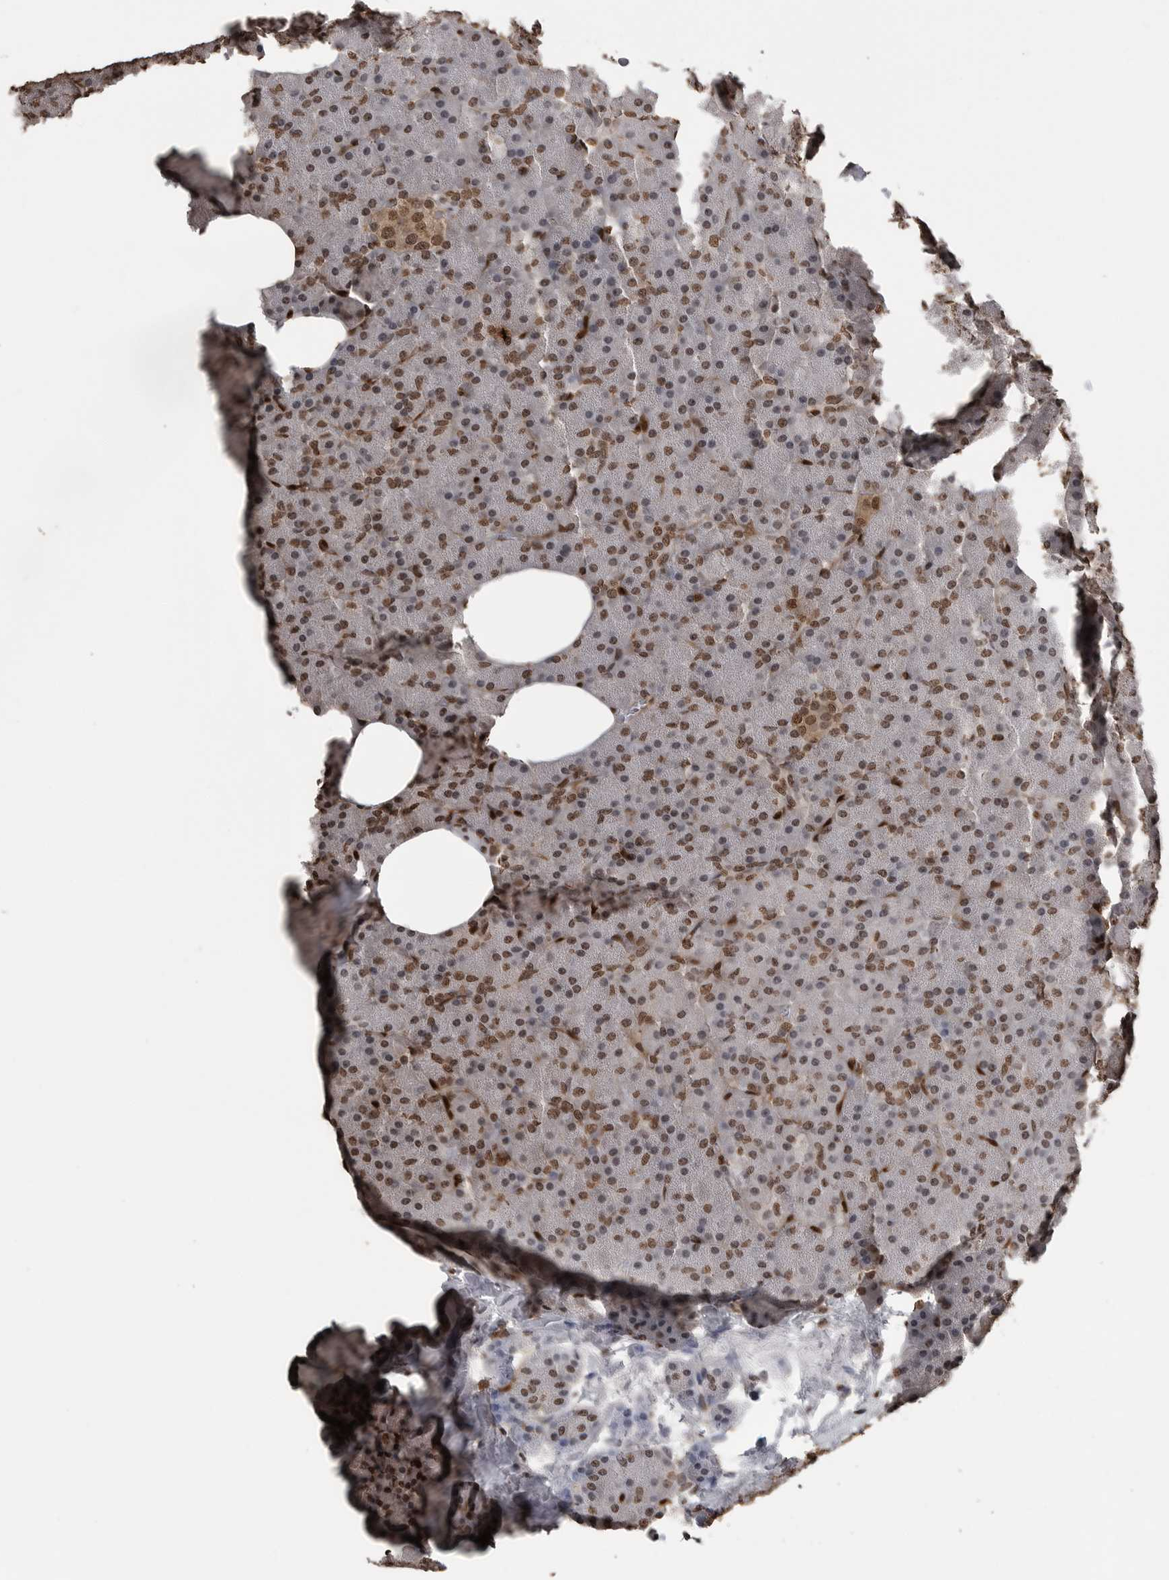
{"staining": {"intensity": "moderate", "quantity": ">75%", "location": "nuclear"}, "tissue": "pancreas", "cell_type": "Exocrine glandular cells", "image_type": "normal", "snomed": [{"axis": "morphology", "description": "Normal tissue, NOS"}, {"axis": "morphology", "description": "Carcinoid, malignant, NOS"}, {"axis": "topography", "description": "Pancreas"}], "caption": "This image demonstrates normal pancreas stained with immunohistochemistry to label a protein in brown. The nuclear of exocrine glandular cells show moderate positivity for the protein. Nuclei are counter-stained blue.", "gene": "SMAD2", "patient": {"sex": "female", "age": 35}}